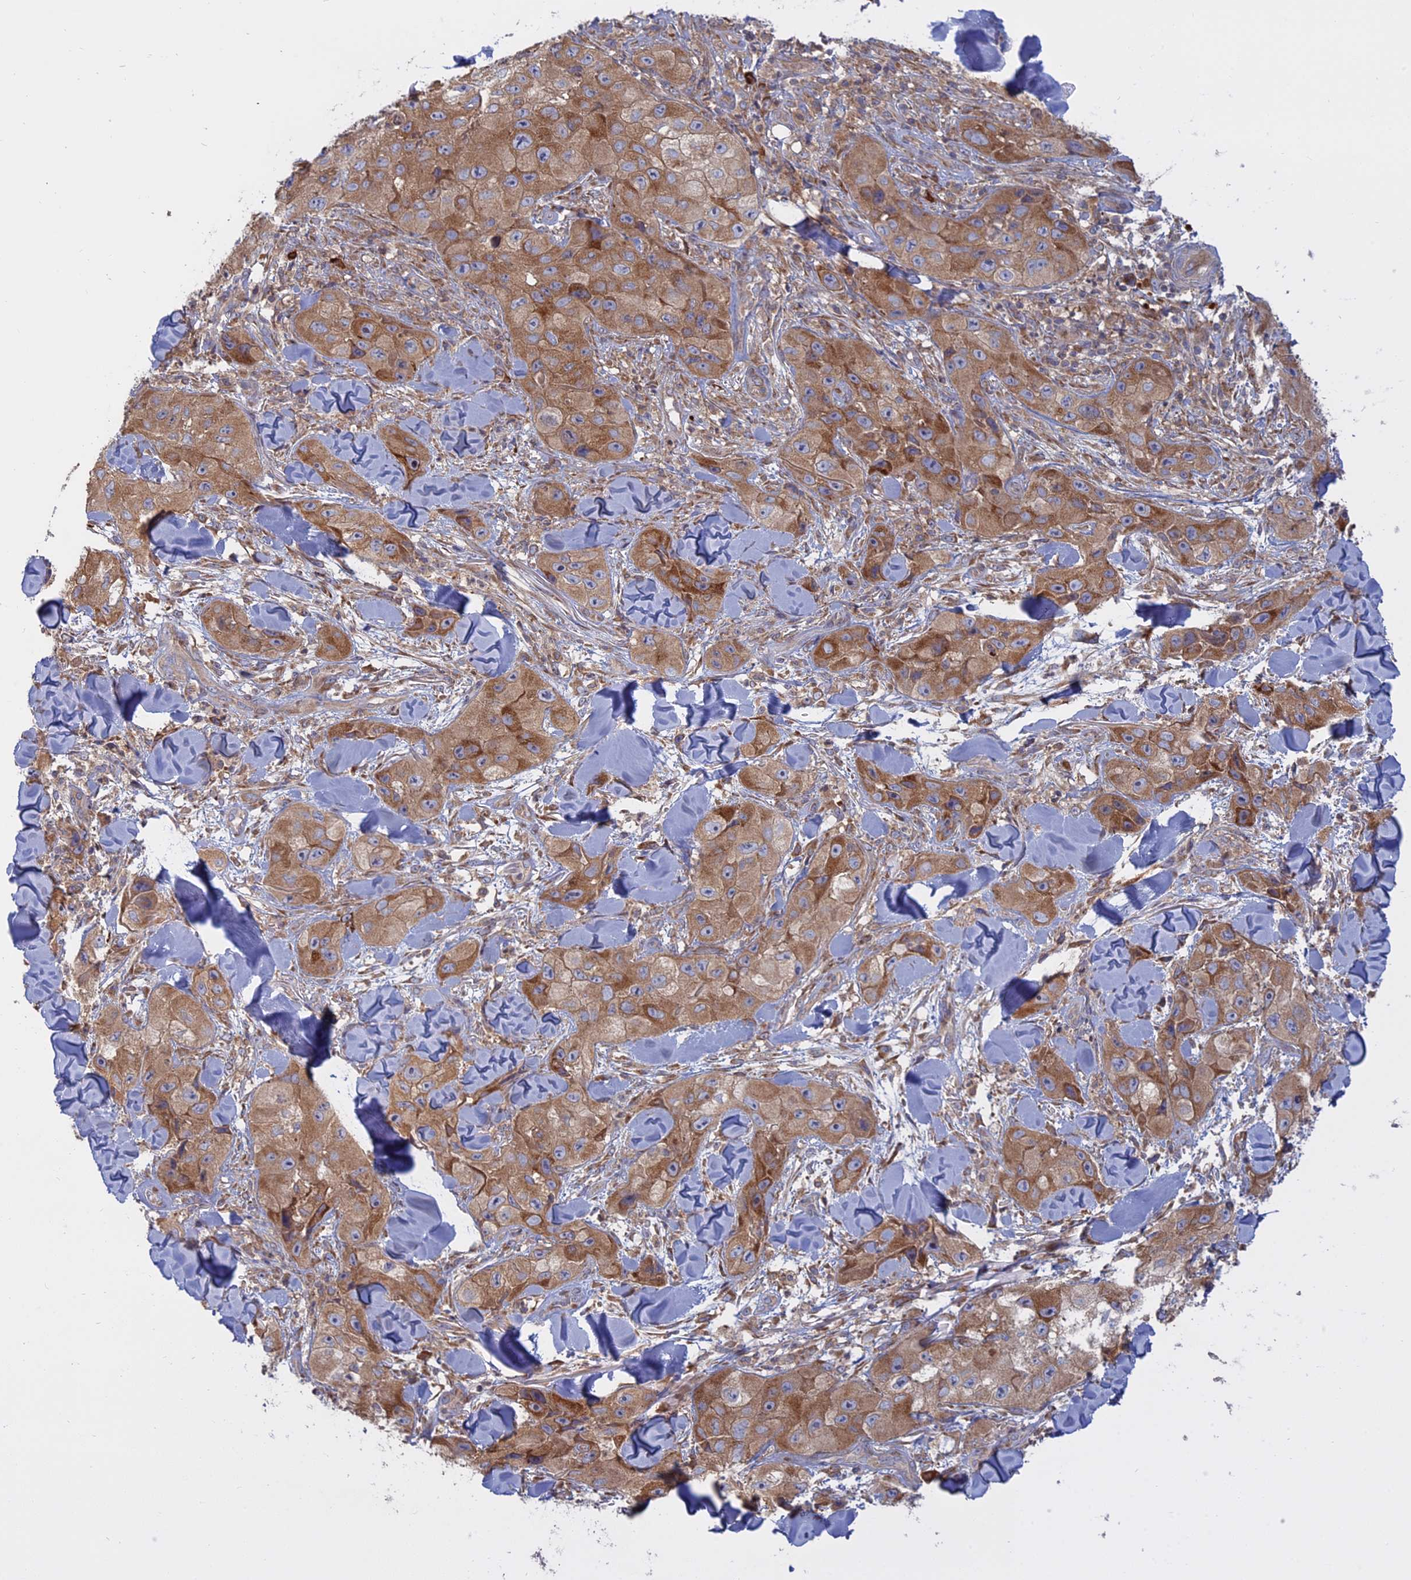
{"staining": {"intensity": "moderate", "quantity": ">75%", "location": "cytoplasmic/membranous"}, "tissue": "skin cancer", "cell_type": "Tumor cells", "image_type": "cancer", "snomed": [{"axis": "morphology", "description": "Squamous cell carcinoma, NOS"}, {"axis": "topography", "description": "Skin"}, {"axis": "topography", "description": "Subcutis"}], "caption": "Protein staining by immunohistochemistry exhibits moderate cytoplasmic/membranous staining in approximately >75% of tumor cells in skin squamous cell carcinoma. (DAB IHC with brightfield microscopy, high magnification).", "gene": "TMEM208", "patient": {"sex": "male", "age": 73}}